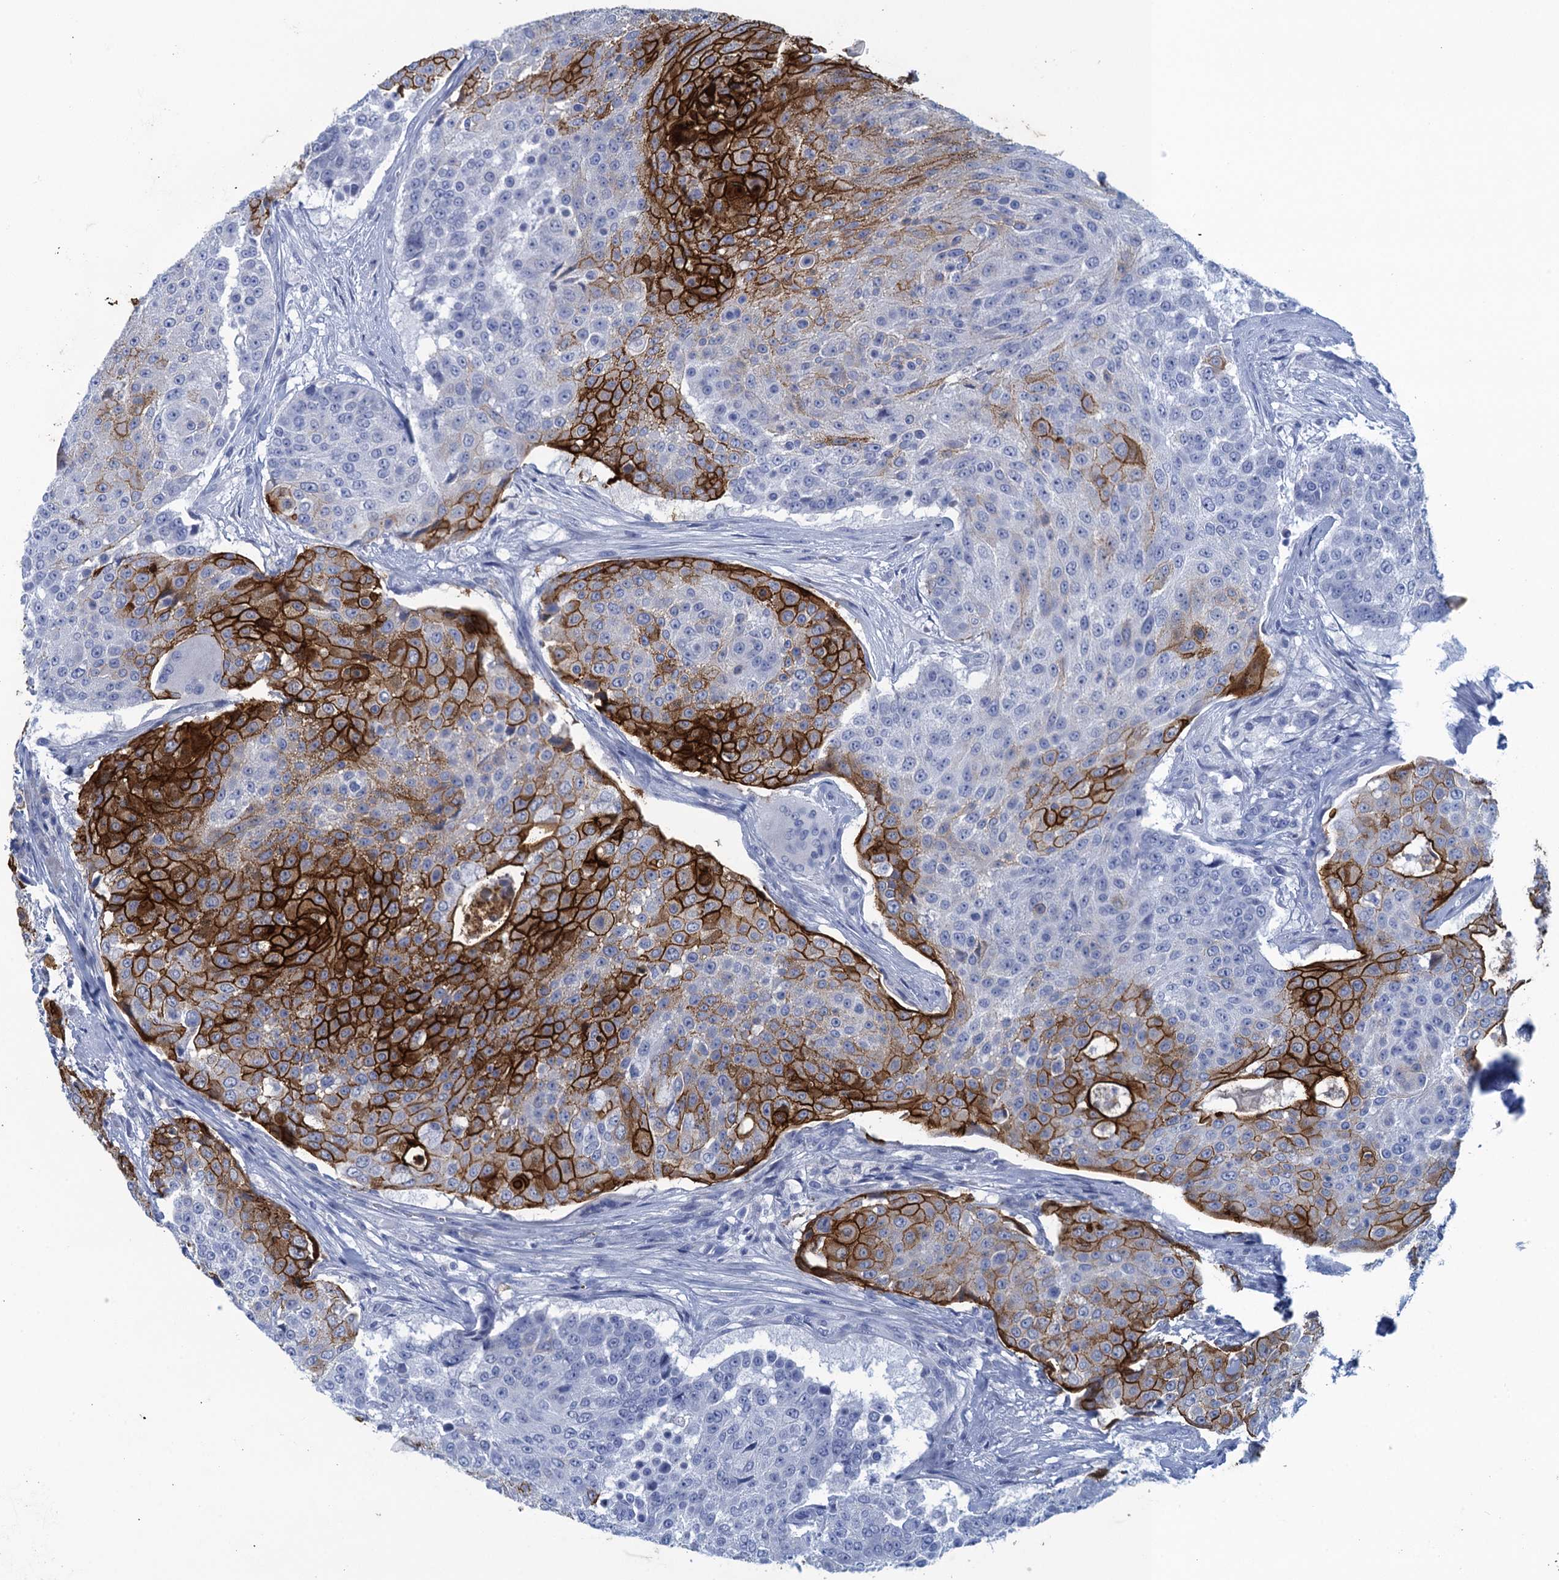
{"staining": {"intensity": "strong", "quantity": "25%-75%", "location": "cytoplasmic/membranous"}, "tissue": "urothelial cancer", "cell_type": "Tumor cells", "image_type": "cancer", "snomed": [{"axis": "morphology", "description": "Urothelial carcinoma, High grade"}, {"axis": "topography", "description": "Urinary bladder"}], "caption": "High-magnification brightfield microscopy of urothelial cancer stained with DAB (brown) and counterstained with hematoxylin (blue). tumor cells exhibit strong cytoplasmic/membranous expression is seen in about25%-75% of cells.", "gene": "SCEL", "patient": {"sex": "female", "age": 63}}